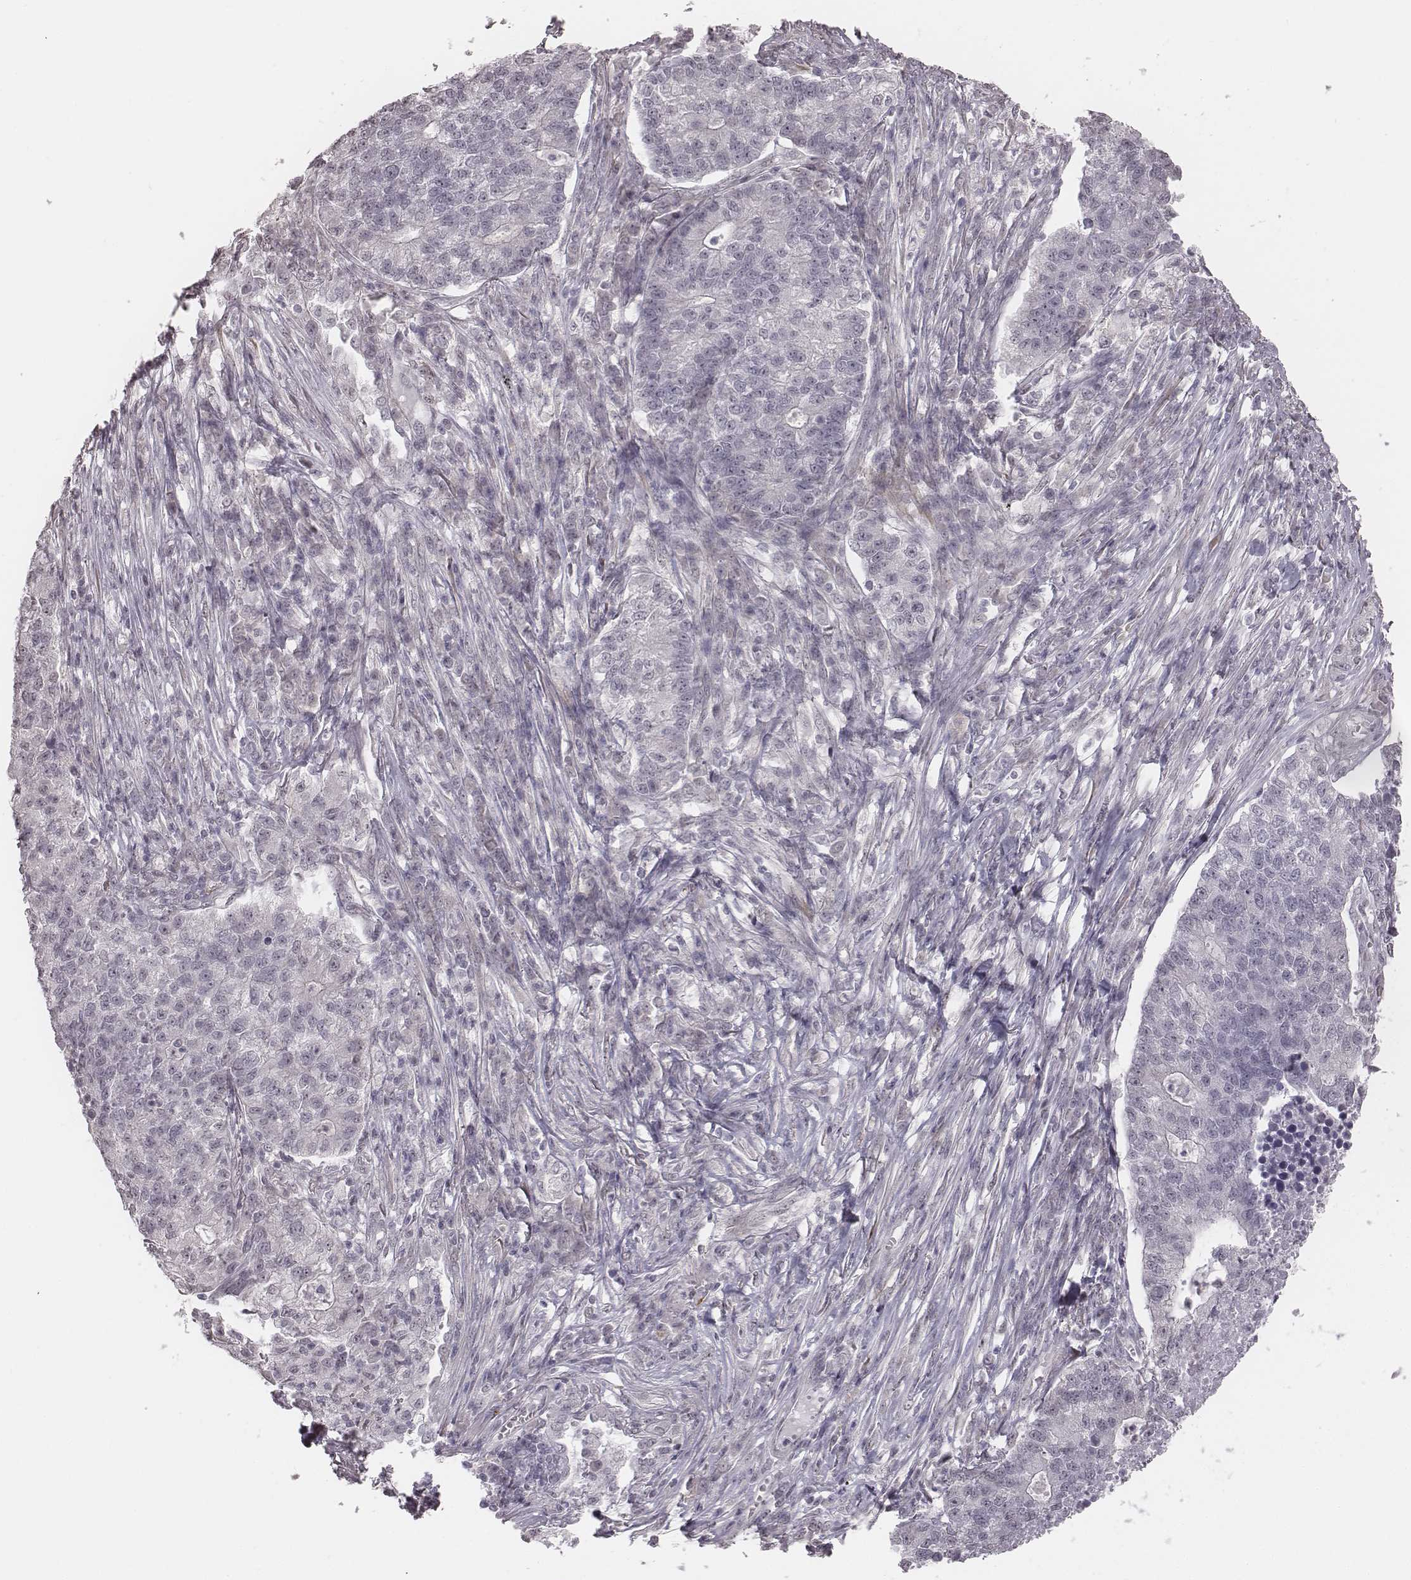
{"staining": {"intensity": "negative", "quantity": "none", "location": "none"}, "tissue": "lung cancer", "cell_type": "Tumor cells", "image_type": "cancer", "snomed": [{"axis": "morphology", "description": "Adenocarcinoma, NOS"}, {"axis": "topography", "description": "Lung"}], "caption": "The image demonstrates no significant staining in tumor cells of lung cancer.", "gene": "RPGRIP1", "patient": {"sex": "male", "age": 57}}